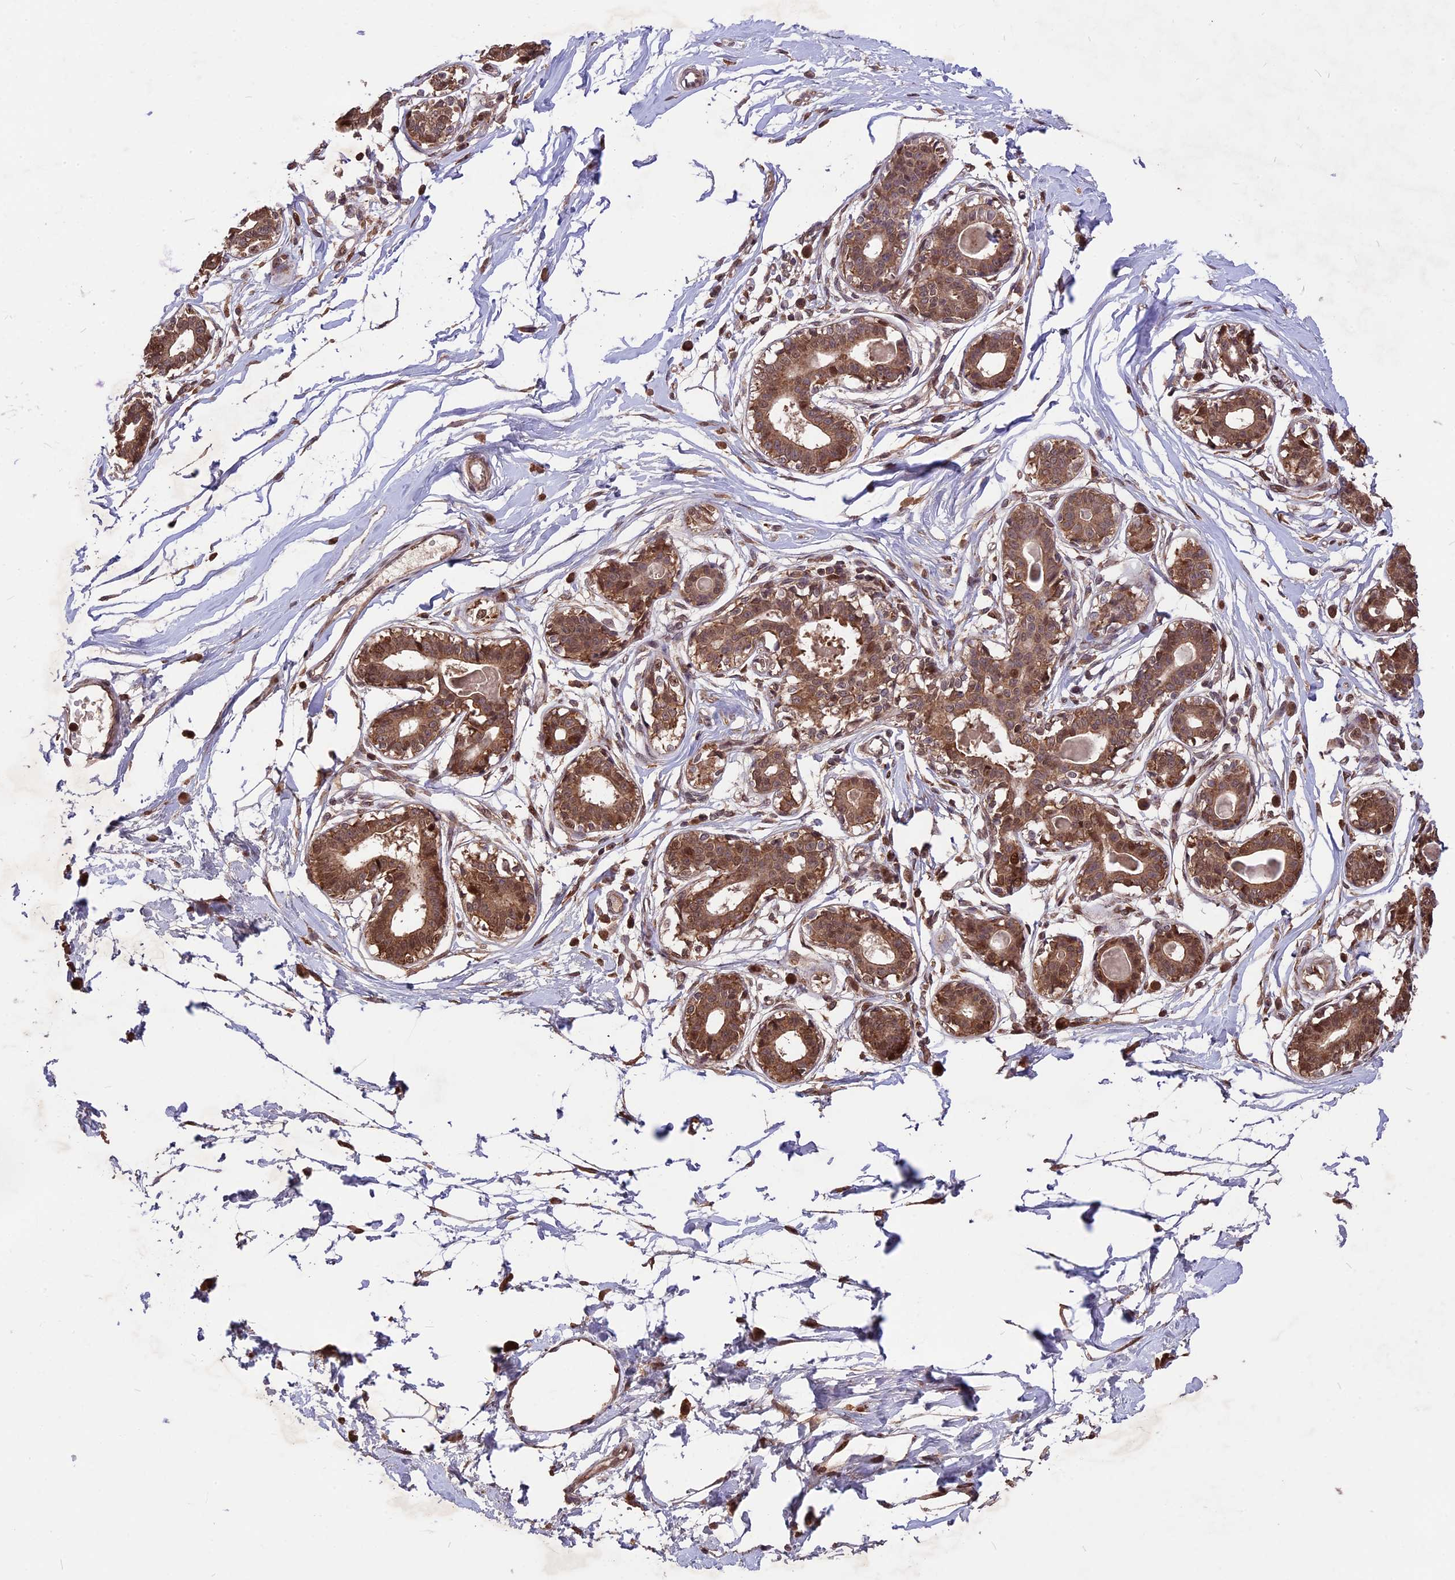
{"staining": {"intensity": "moderate", "quantity": ">75%", "location": "cytoplasmic/membranous"}, "tissue": "breast", "cell_type": "Adipocytes", "image_type": "normal", "snomed": [{"axis": "morphology", "description": "Normal tissue, NOS"}, {"axis": "topography", "description": "Breast"}], "caption": "Immunohistochemical staining of normal breast exhibits medium levels of moderate cytoplasmic/membranous positivity in approximately >75% of adipocytes. The staining was performed using DAB, with brown indicating positive protein expression. Nuclei are stained blue with hematoxylin.", "gene": "ZNF598", "patient": {"sex": "female", "age": 45}}